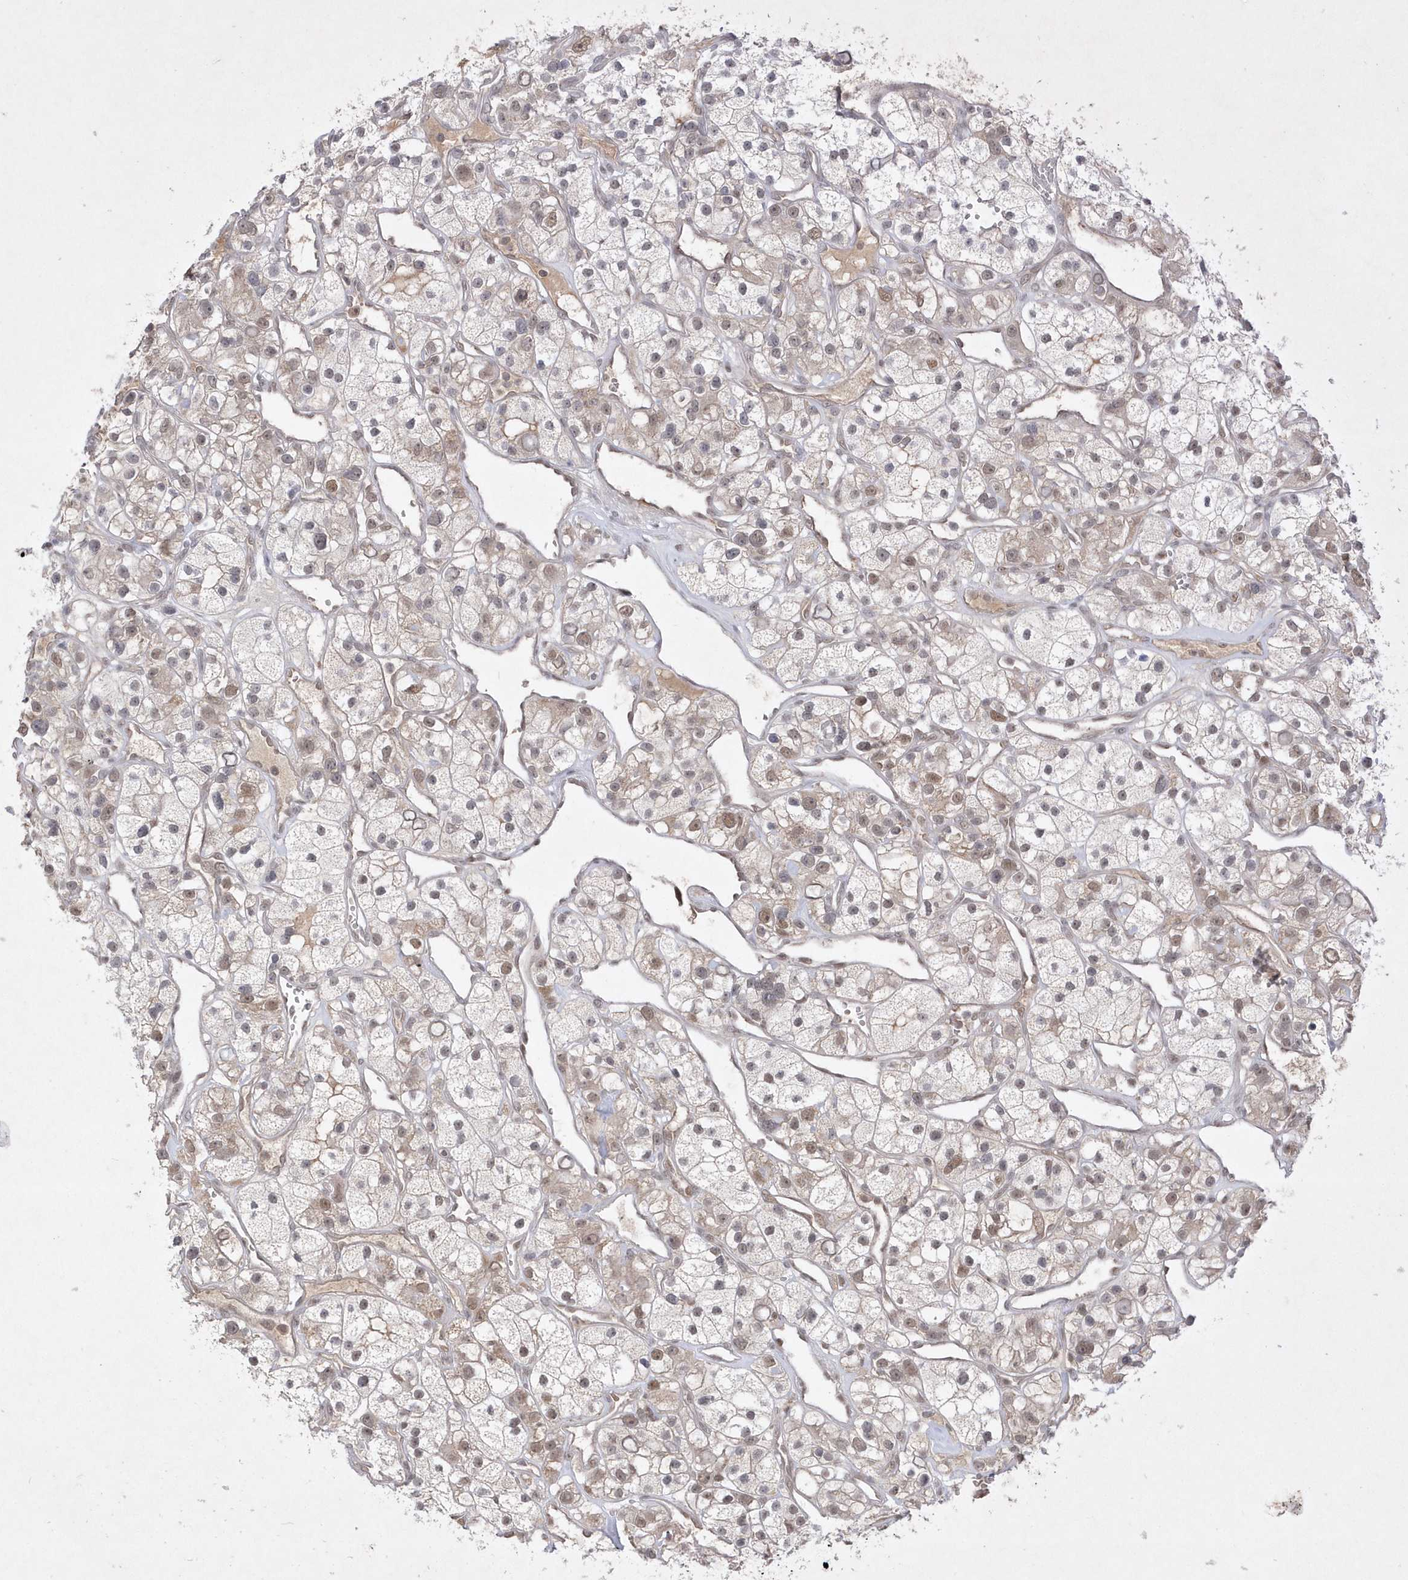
{"staining": {"intensity": "moderate", "quantity": "<25%", "location": "nuclear"}, "tissue": "renal cancer", "cell_type": "Tumor cells", "image_type": "cancer", "snomed": [{"axis": "morphology", "description": "Adenocarcinoma, NOS"}, {"axis": "topography", "description": "Kidney"}], "caption": "Immunohistochemistry of human adenocarcinoma (renal) shows low levels of moderate nuclear positivity in approximately <25% of tumor cells.", "gene": "CPSF3", "patient": {"sex": "female", "age": 57}}